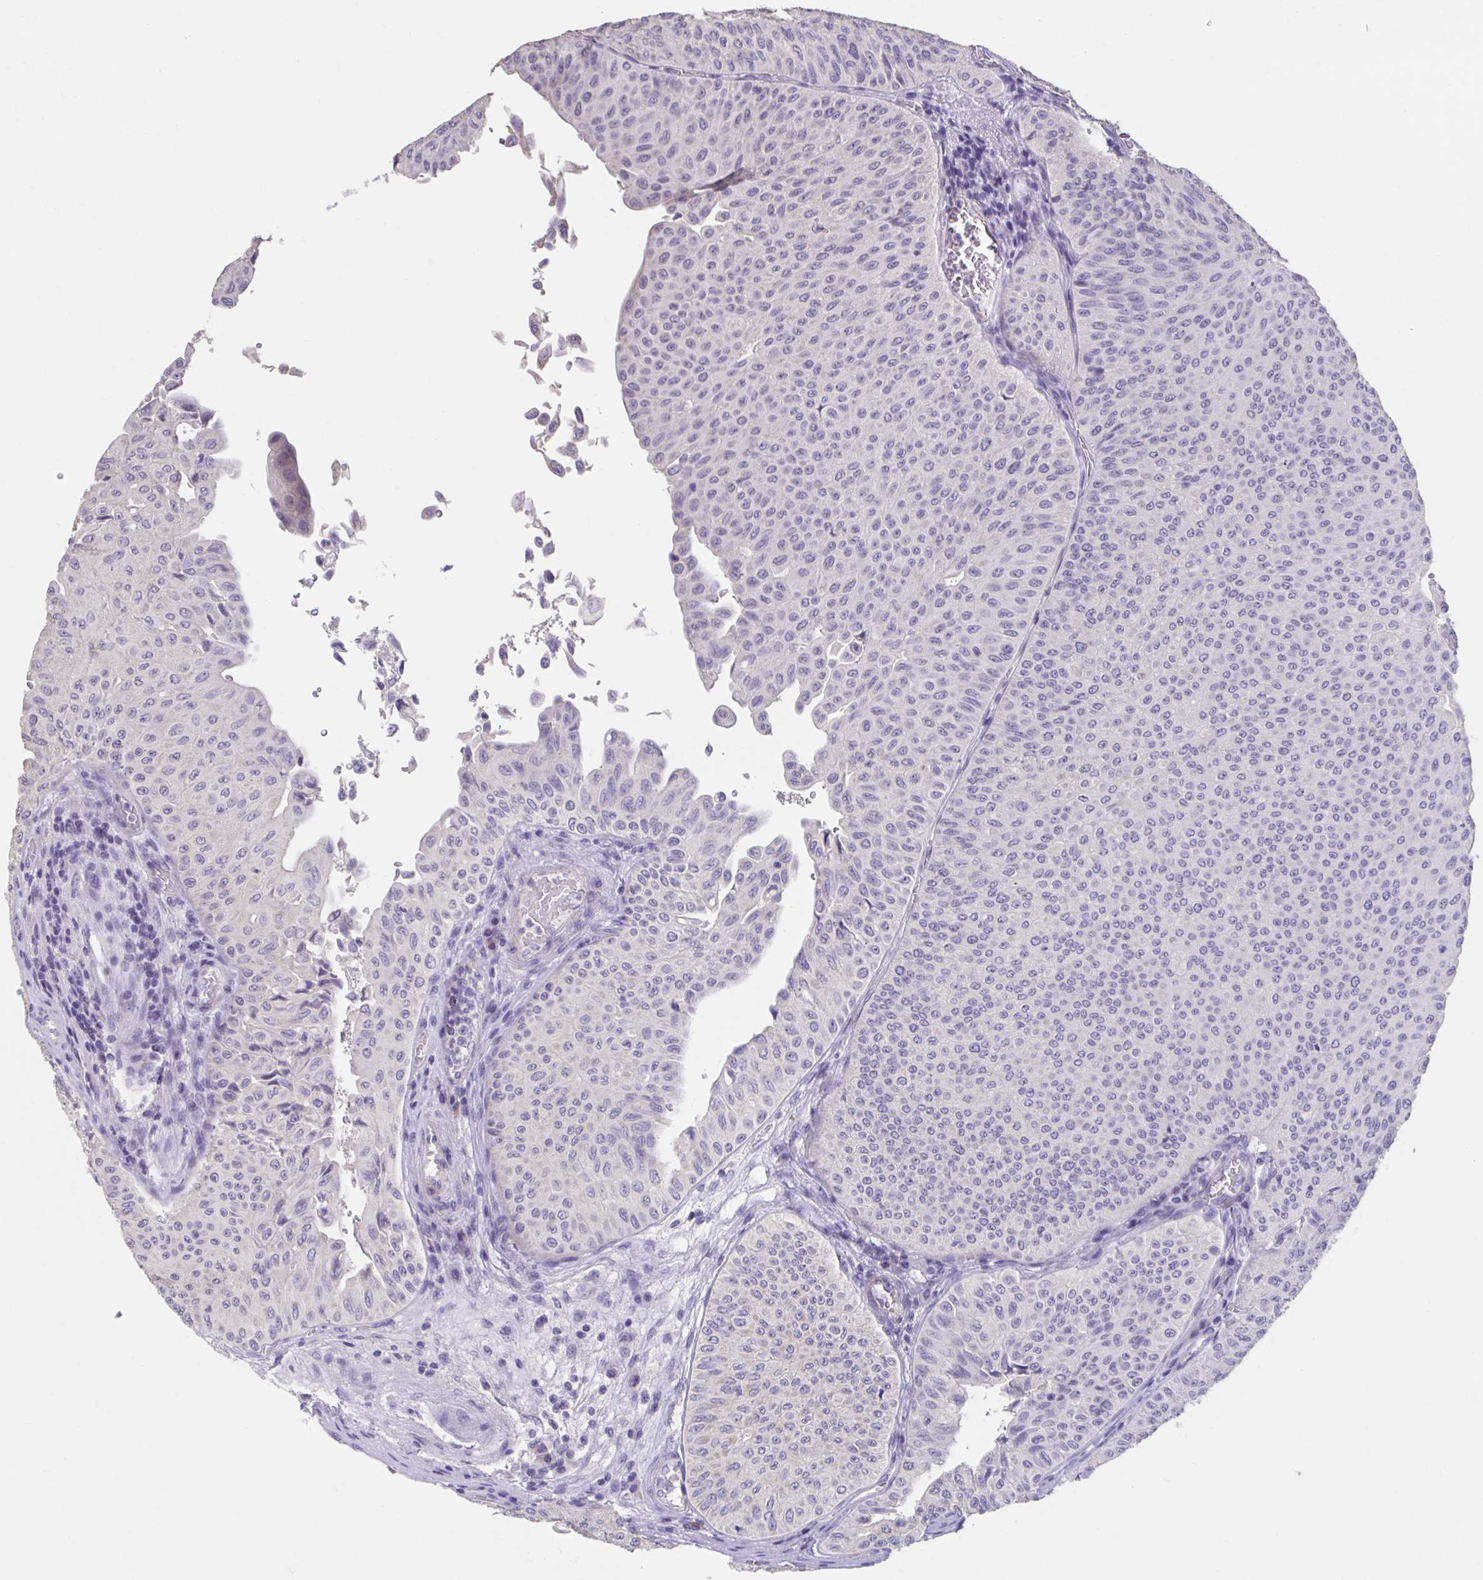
{"staining": {"intensity": "negative", "quantity": "none", "location": "none"}, "tissue": "urothelial cancer", "cell_type": "Tumor cells", "image_type": "cancer", "snomed": [{"axis": "morphology", "description": "Urothelial carcinoma, NOS"}, {"axis": "topography", "description": "Urinary bladder"}], "caption": "Immunohistochemical staining of human urothelial cancer exhibits no significant staining in tumor cells. (DAB immunohistochemistry (IHC) with hematoxylin counter stain).", "gene": "GPR162", "patient": {"sex": "male", "age": 59}}